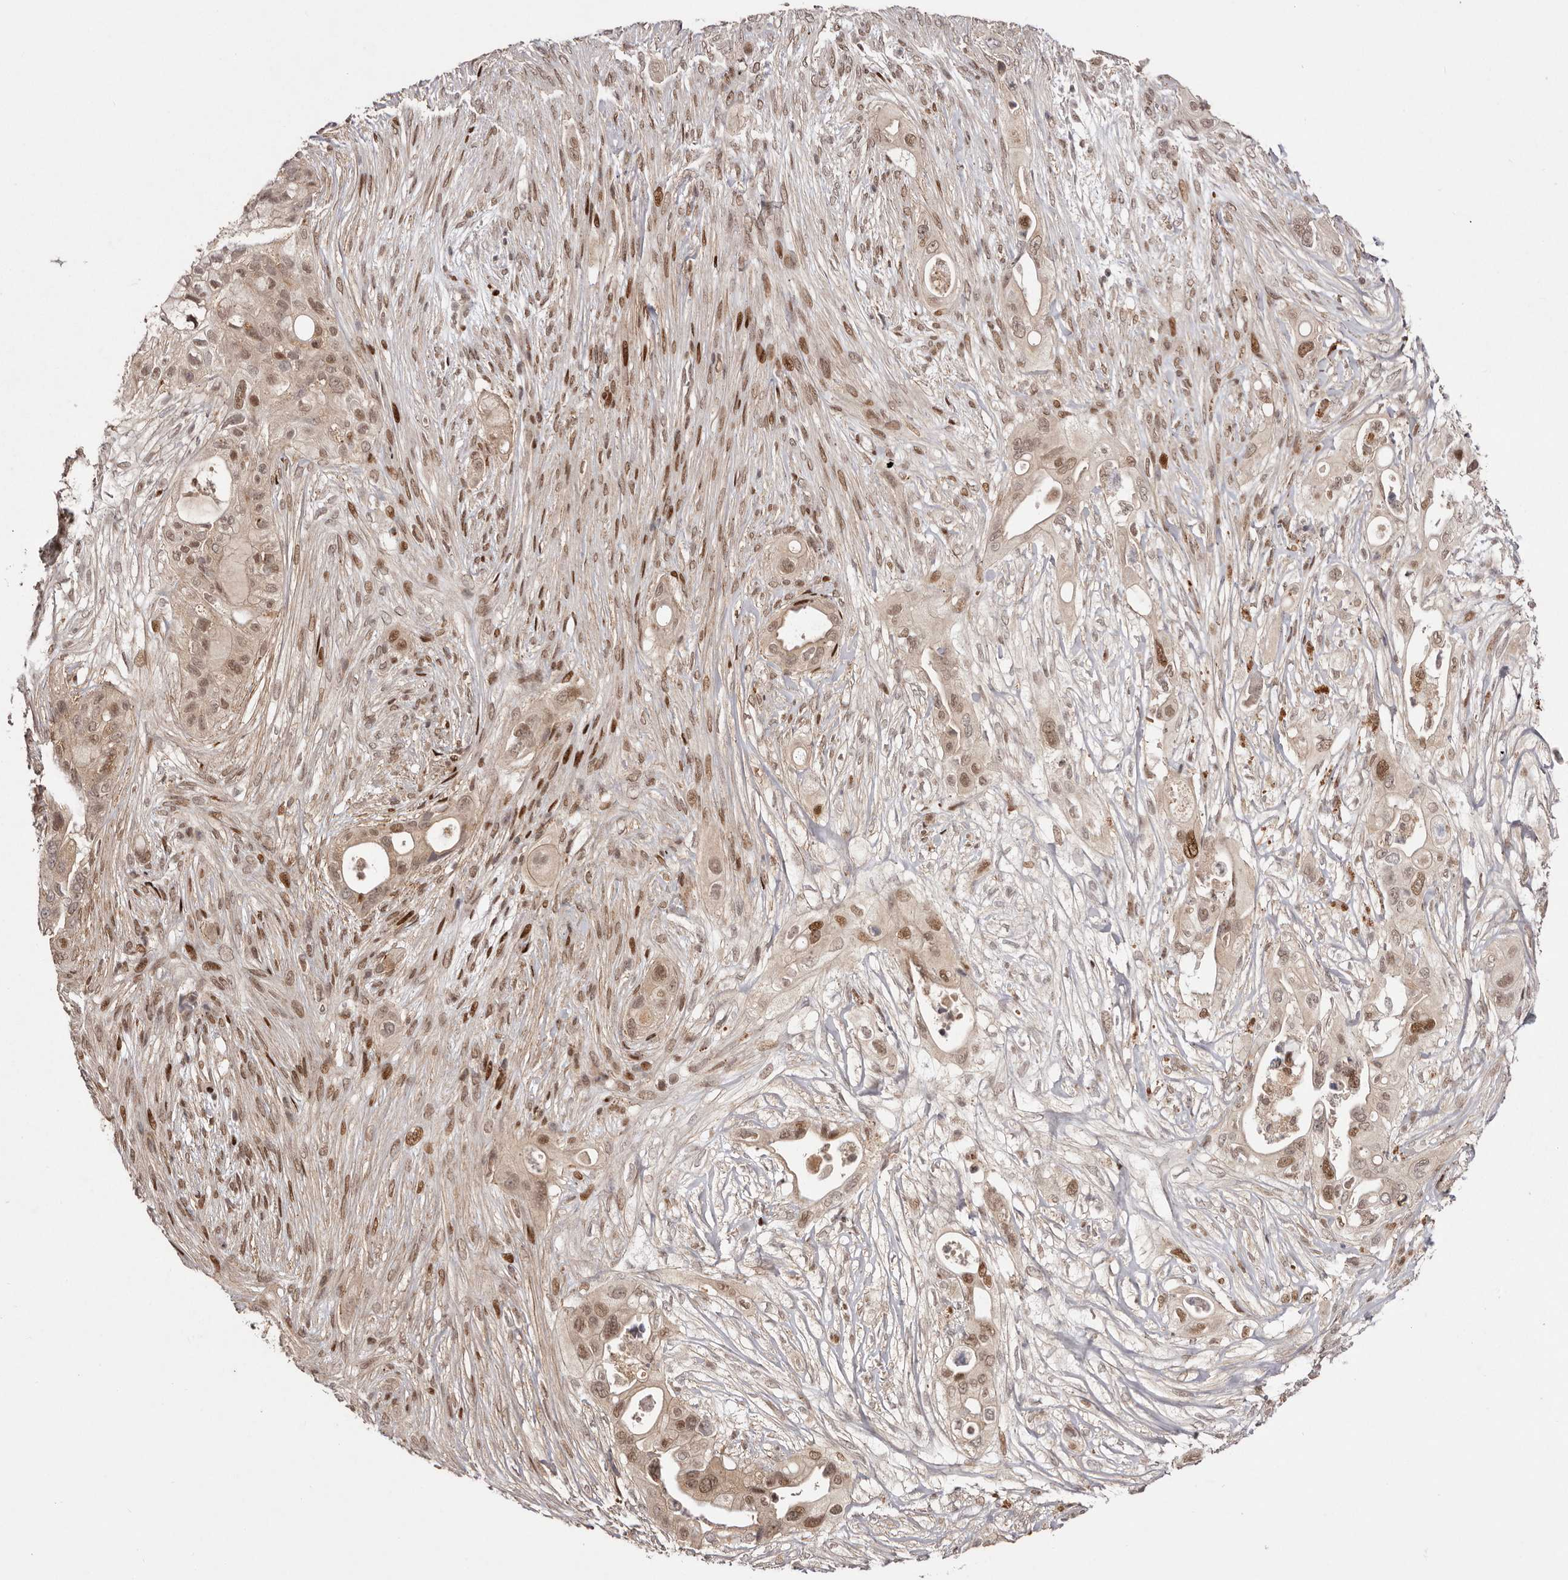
{"staining": {"intensity": "moderate", "quantity": ">75%", "location": "cytoplasmic/membranous,nuclear"}, "tissue": "pancreatic cancer", "cell_type": "Tumor cells", "image_type": "cancer", "snomed": [{"axis": "morphology", "description": "Adenocarcinoma, NOS"}, {"axis": "topography", "description": "Pancreas"}], "caption": "High-magnification brightfield microscopy of pancreatic cancer stained with DAB (brown) and counterstained with hematoxylin (blue). tumor cells exhibit moderate cytoplasmic/membranous and nuclear positivity is seen in about>75% of cells.", "gene": "FBXO5", "patient": {"sex": "male", "age": 53}}